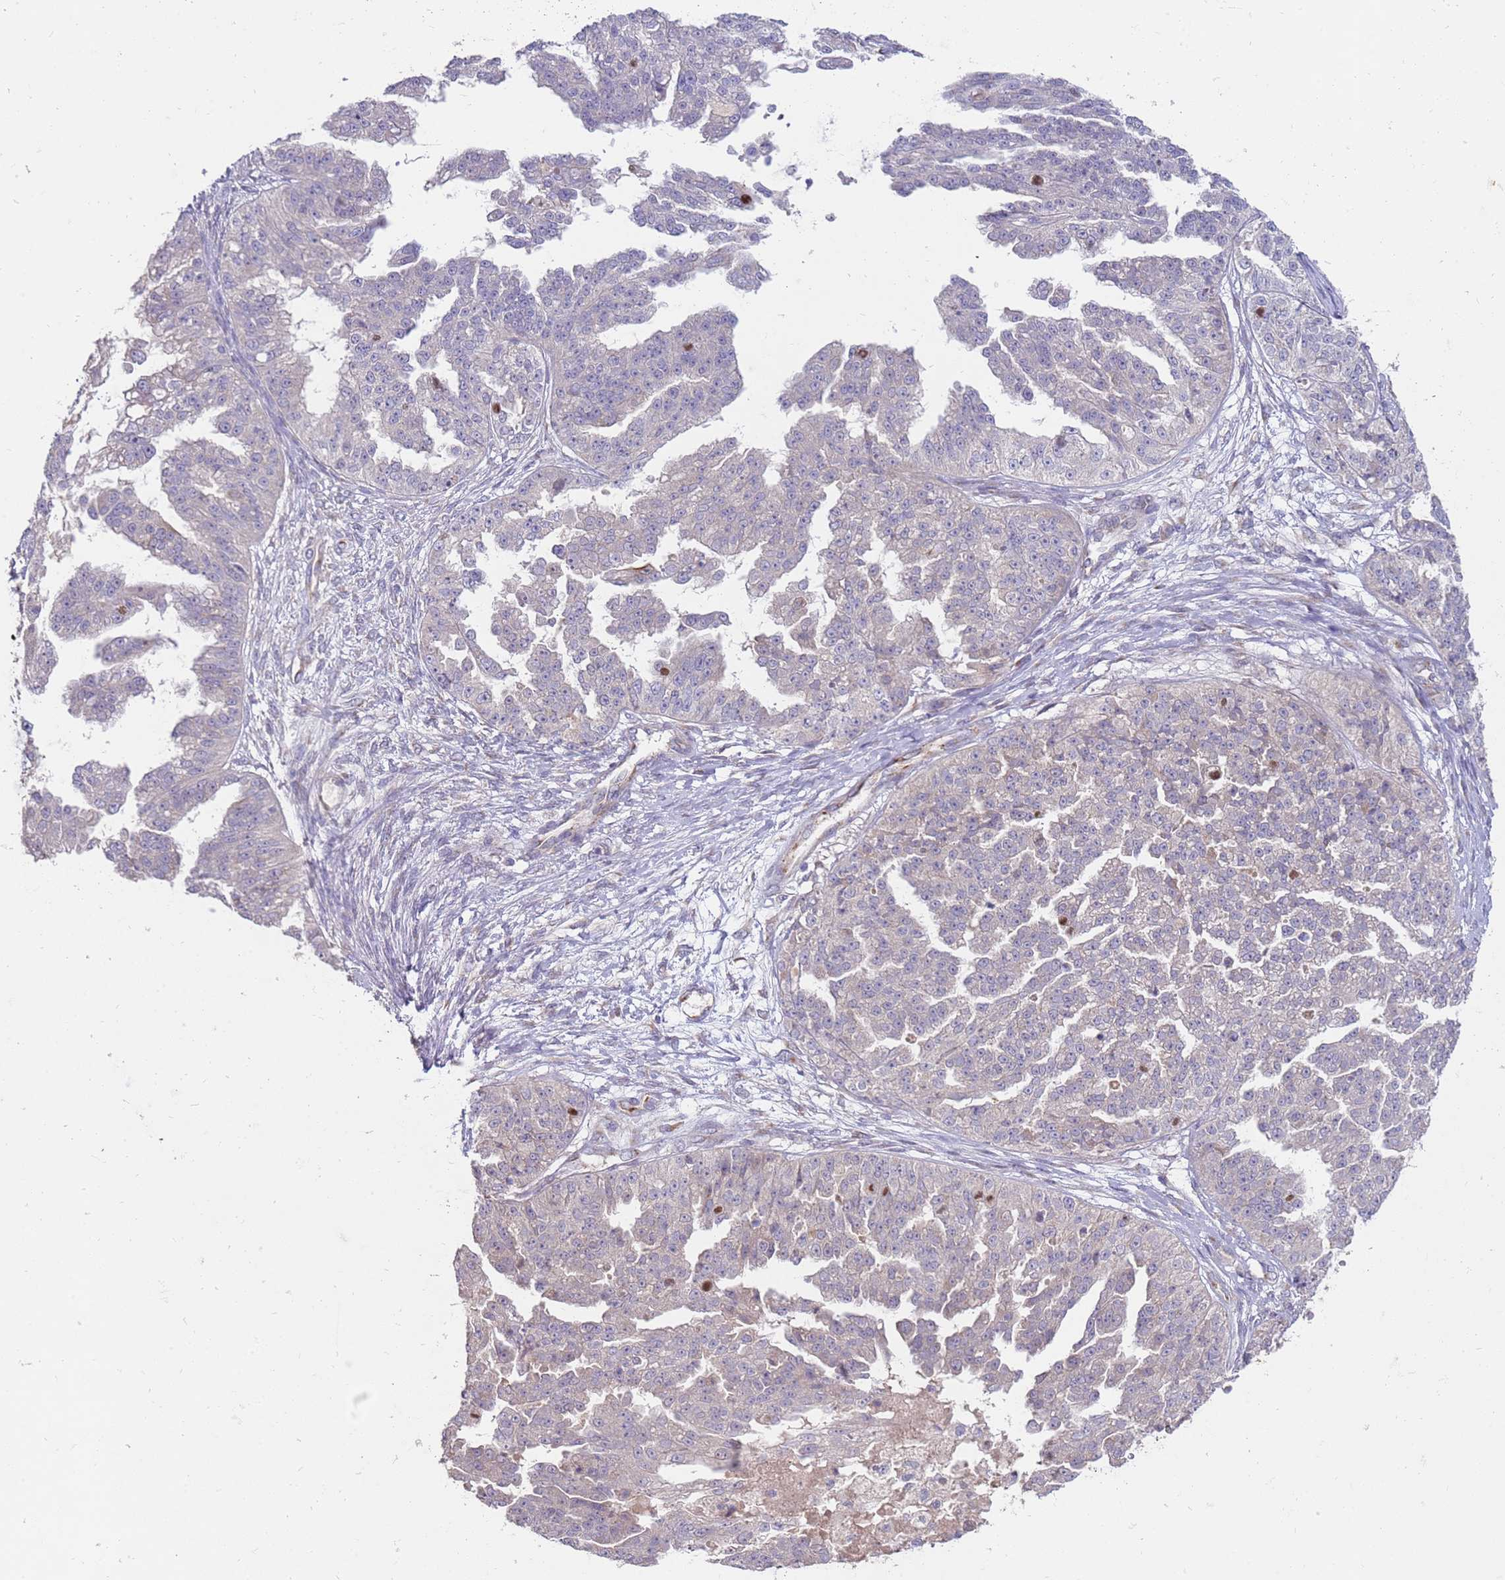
{"staining": {"intensity": "negative", "quantity": "none", "location": "none"}, "tissue": "ovarian cancer", "cell_type": "Tumor cells", "image_type": "cancer", "snomed": [{"axis": "morphology", "description": "Cystadenocarcinoma, serous, NOS"}, {"axis": "topography", "description": "Ovary"}], "caption": "Human ovarian serous cystadenocarcinoma stained for a protein using IHC displays no positivity in tumor cells.", "gene": "NMUR2", "patient": {"sex": "female", "age": 58}}